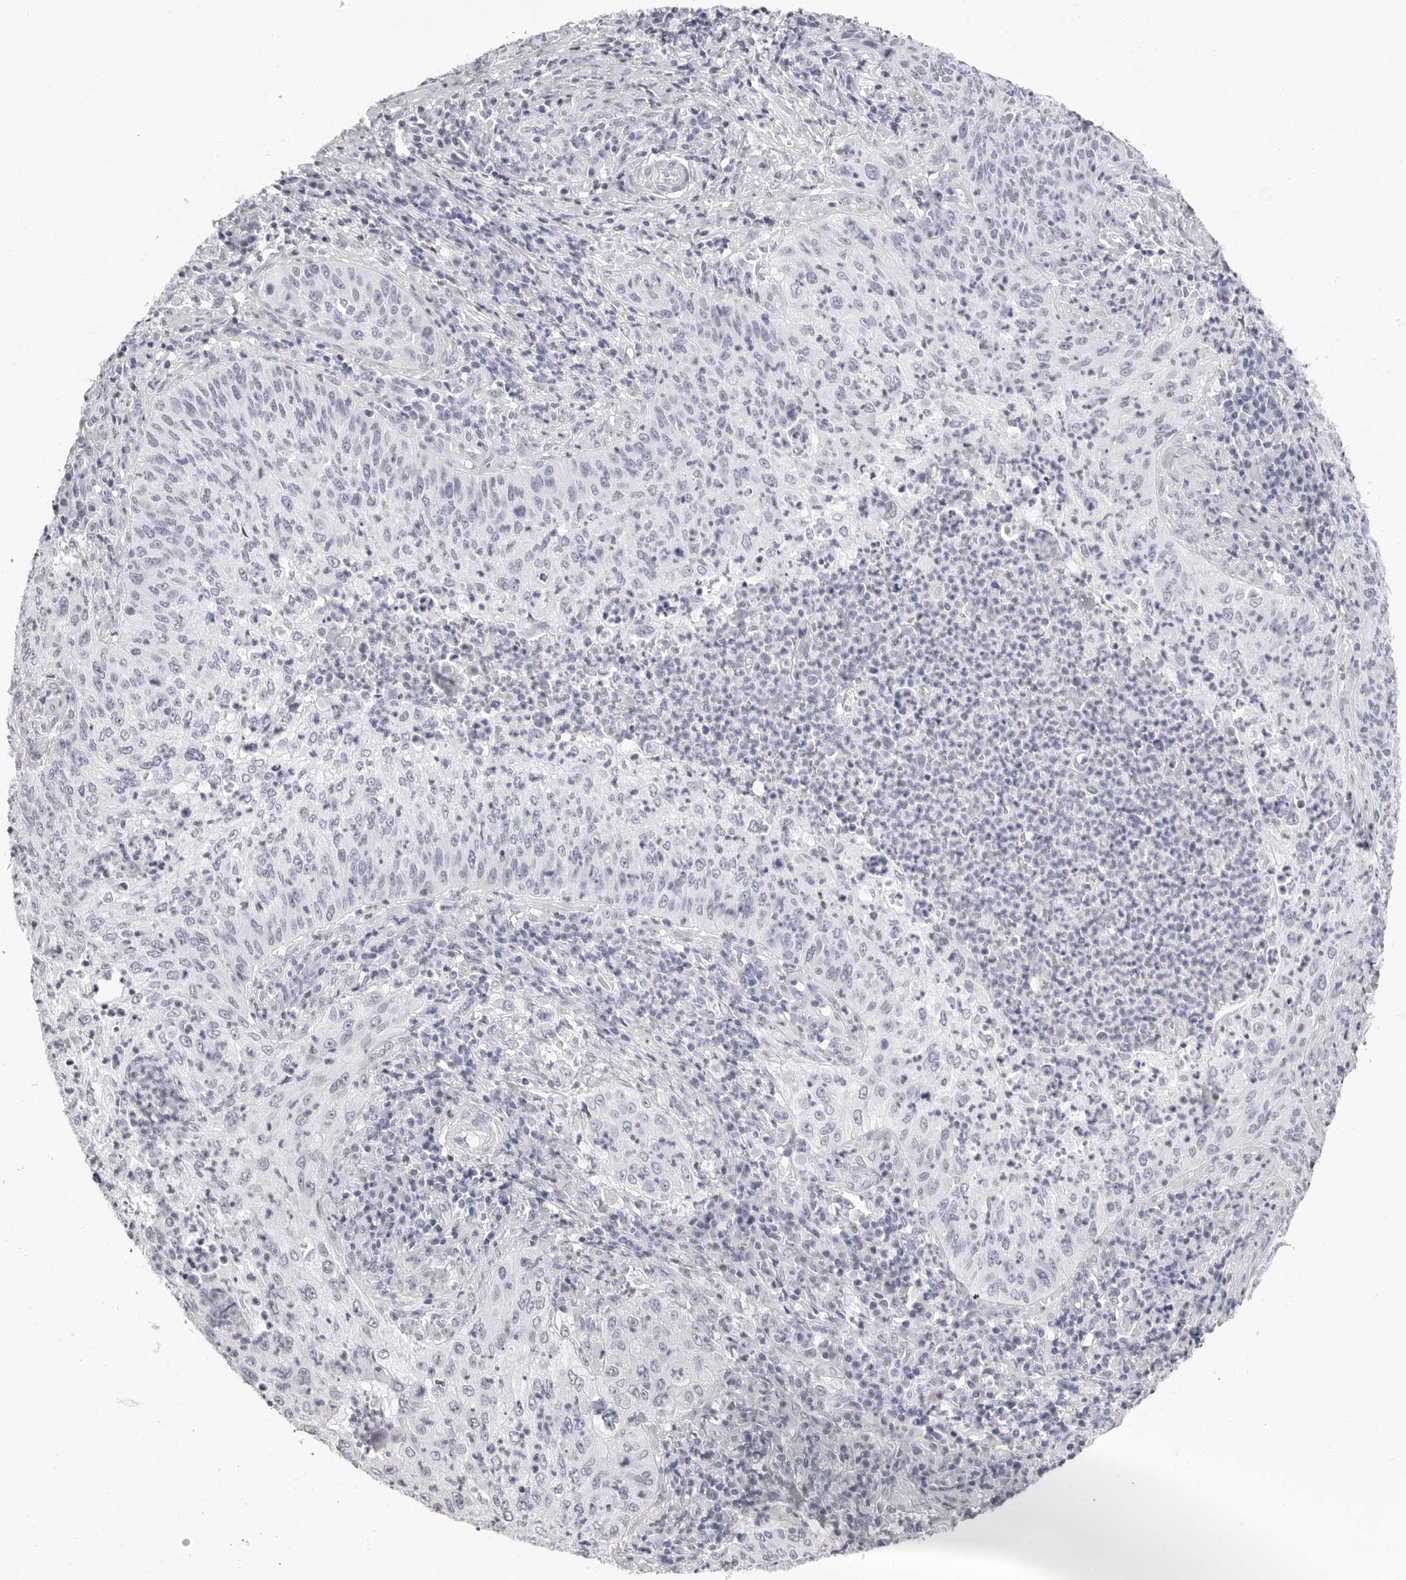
{"staining": {"intensity": "negative", "quantity": "none", "location": "none"}, "tissue": "cervical cancer", "cell_type": "Tumor cells", "image_type": "cancer", "snomed": [{"axis": "morphology", "description": "Squamous cell carcinoma, NOS"}, {"axis": "topography", "description": "Cervix"}], "caption": "There is no significant staining in tumor cells of cervical cancer (squamous cell carcinoma). Nuclei are stained in blue.", "gene": "ERICH3", "patient": {"sex": "female", "age": 30}}